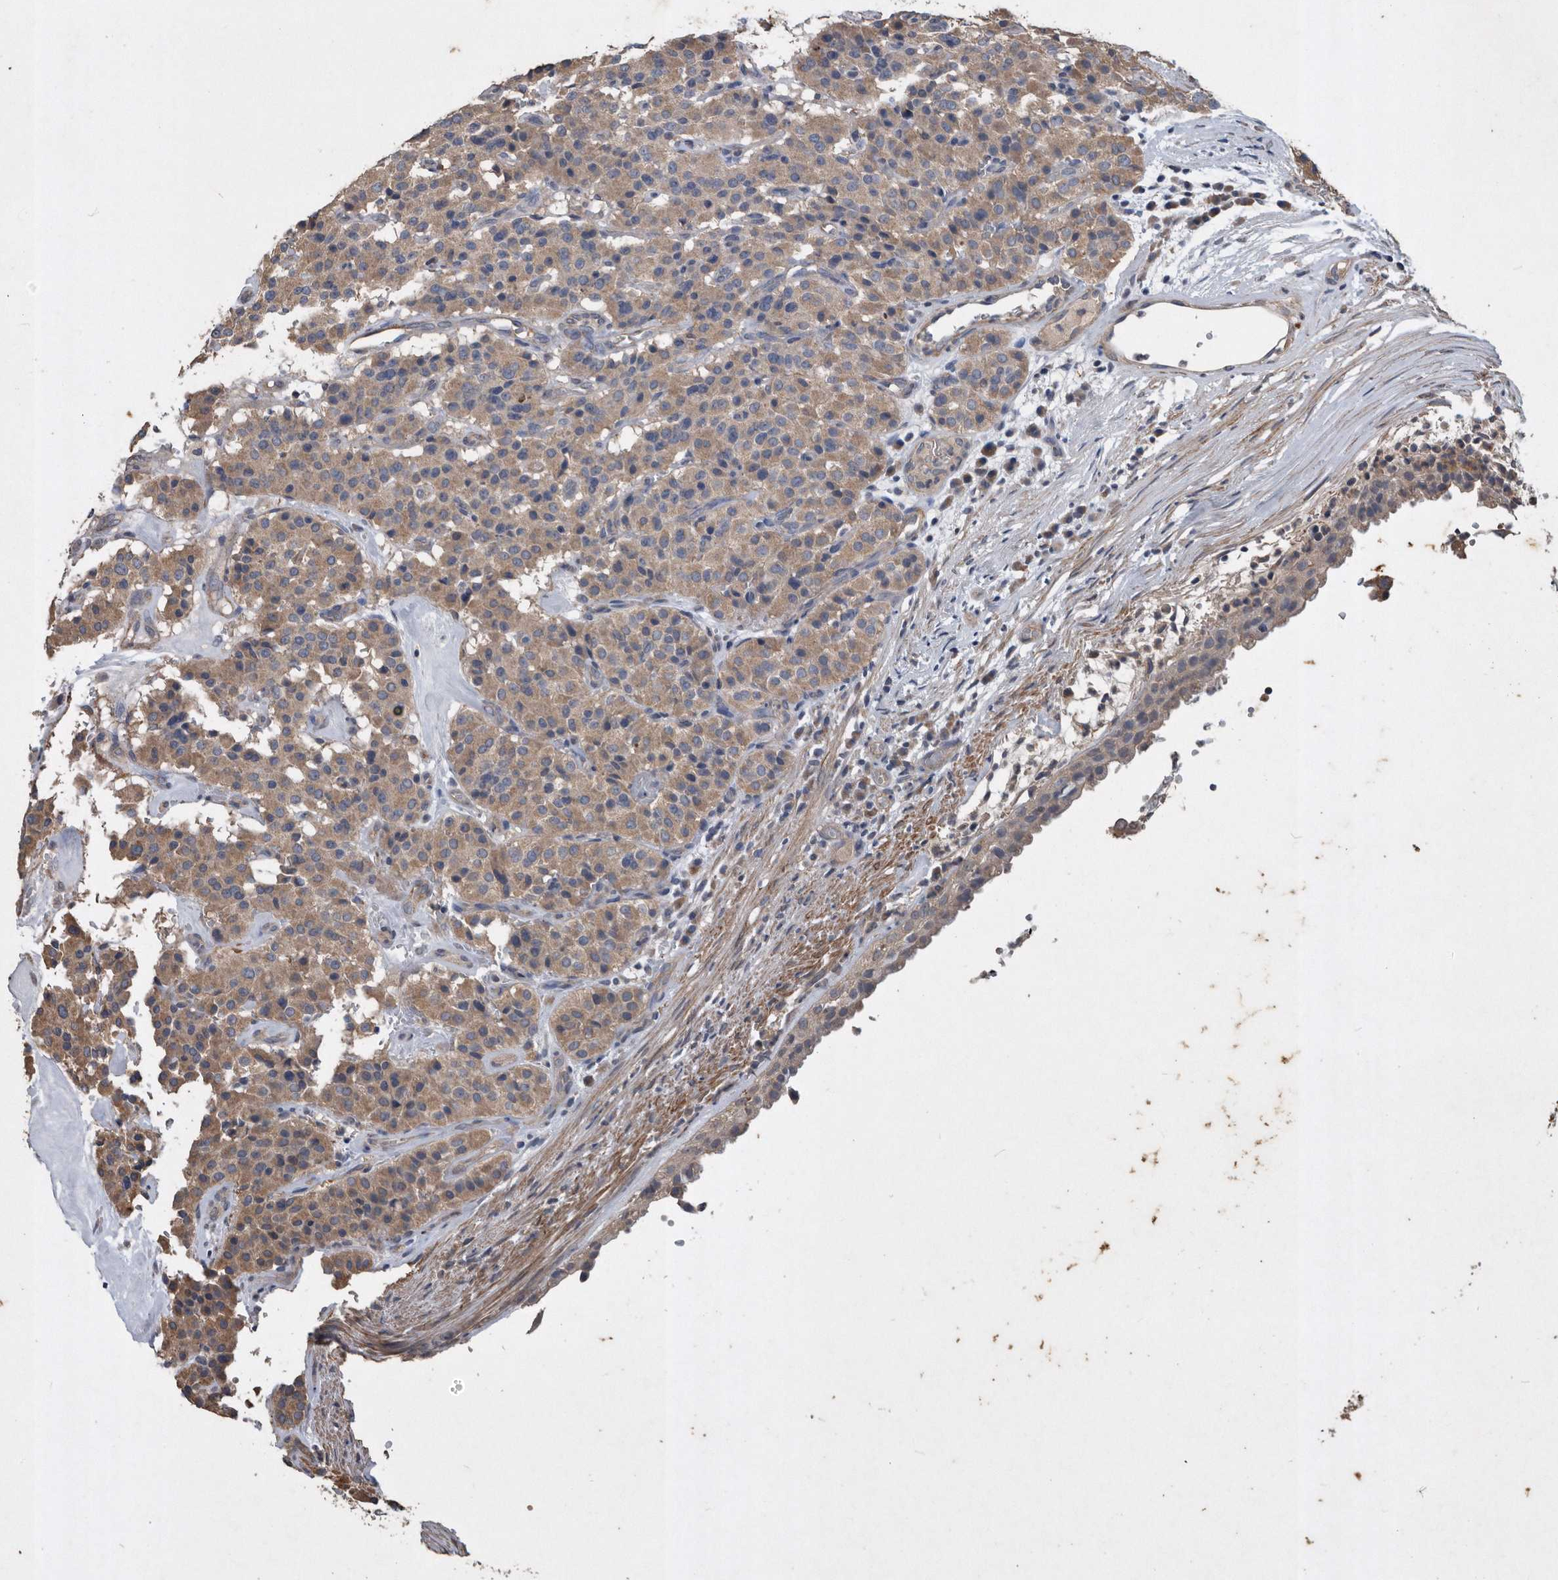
{"staining": {"intensity": "moderate", "quantity": ">75%", "location": "cytoplasmic/membranous"}, "tissue": "carcinoid", "cell_type": "Tumor cells", "image_type": "cancer", "snomed": [{"axis": "morphology", "description": "Carcinoid, malignant, NOS"}, {"axis": "topography", "description": "Lung"}], "caption": "Carcinoid stained with a brown dye shows moderate cytoplasmic/membranous positive staining in approximately >75% of tumor cells.", "gene": "NRBP1", "patient": {"sex": "male", "age": 30}}